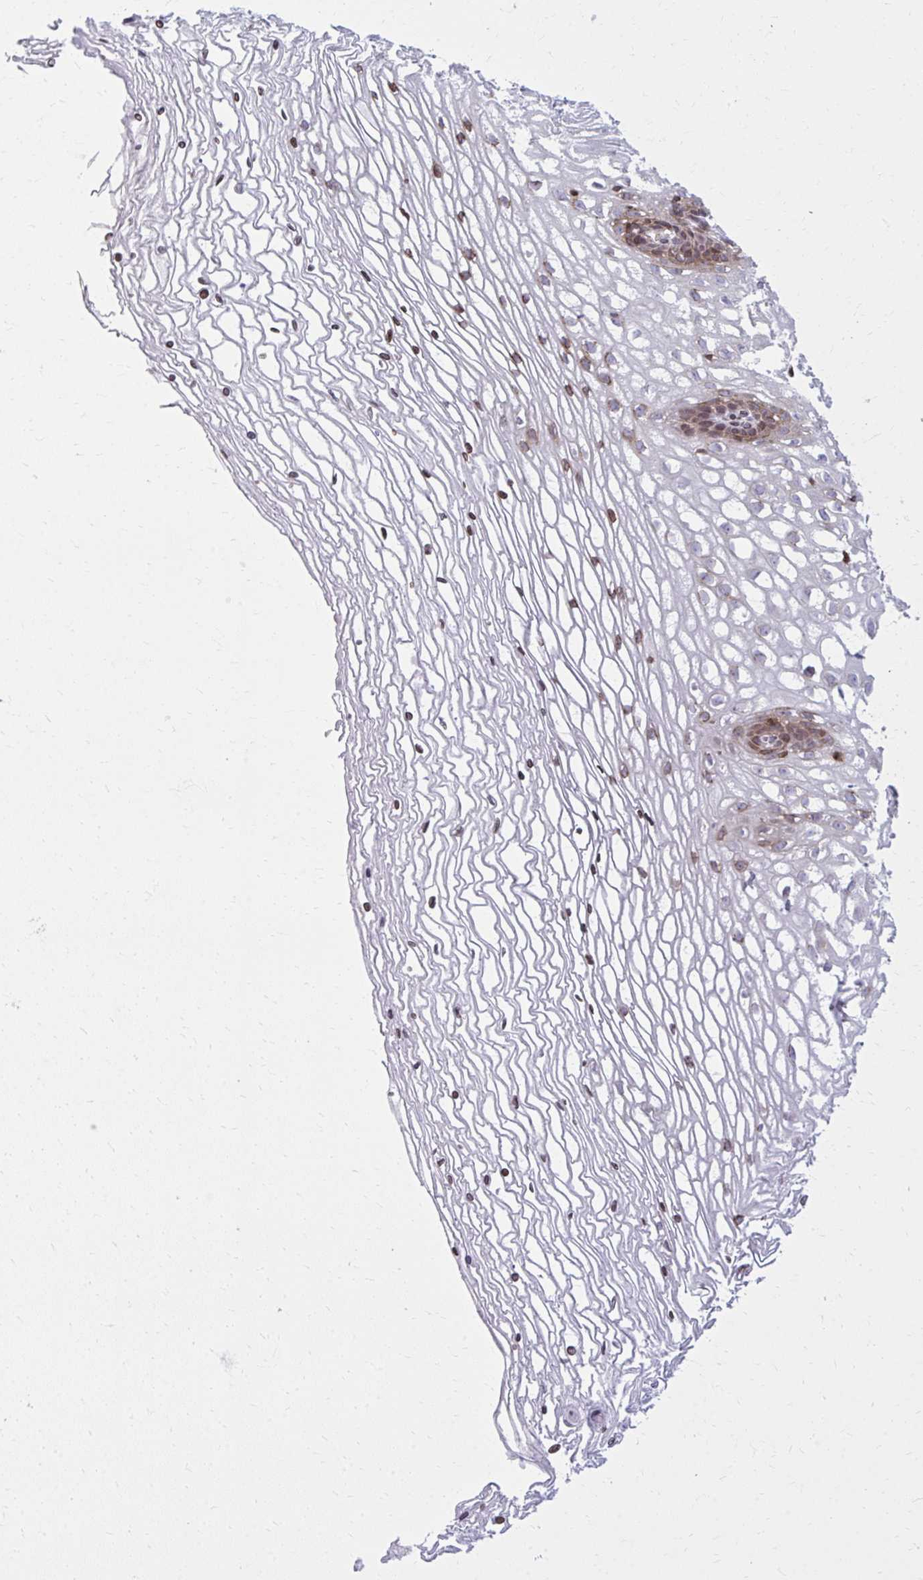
{"staining": {"intensity": "moderate", "quantity": ">75%", "location": "nuclear"}, "tissue": "cervix", "cell_type": "Glandular cells", "image_type": "normal", "snomed": [{"axis": "morphology", "description": "Normal tissue, NOS"}, {"axis": "topography", "description": "Cervix"}], "caption": "DAB immunohistochemical staining of normal cervix displays moderate nuclear protein staining in approximately >75% of glandular cells.", "gene": "AP5M1", "patient": {"sex": "female", "age": 36}}